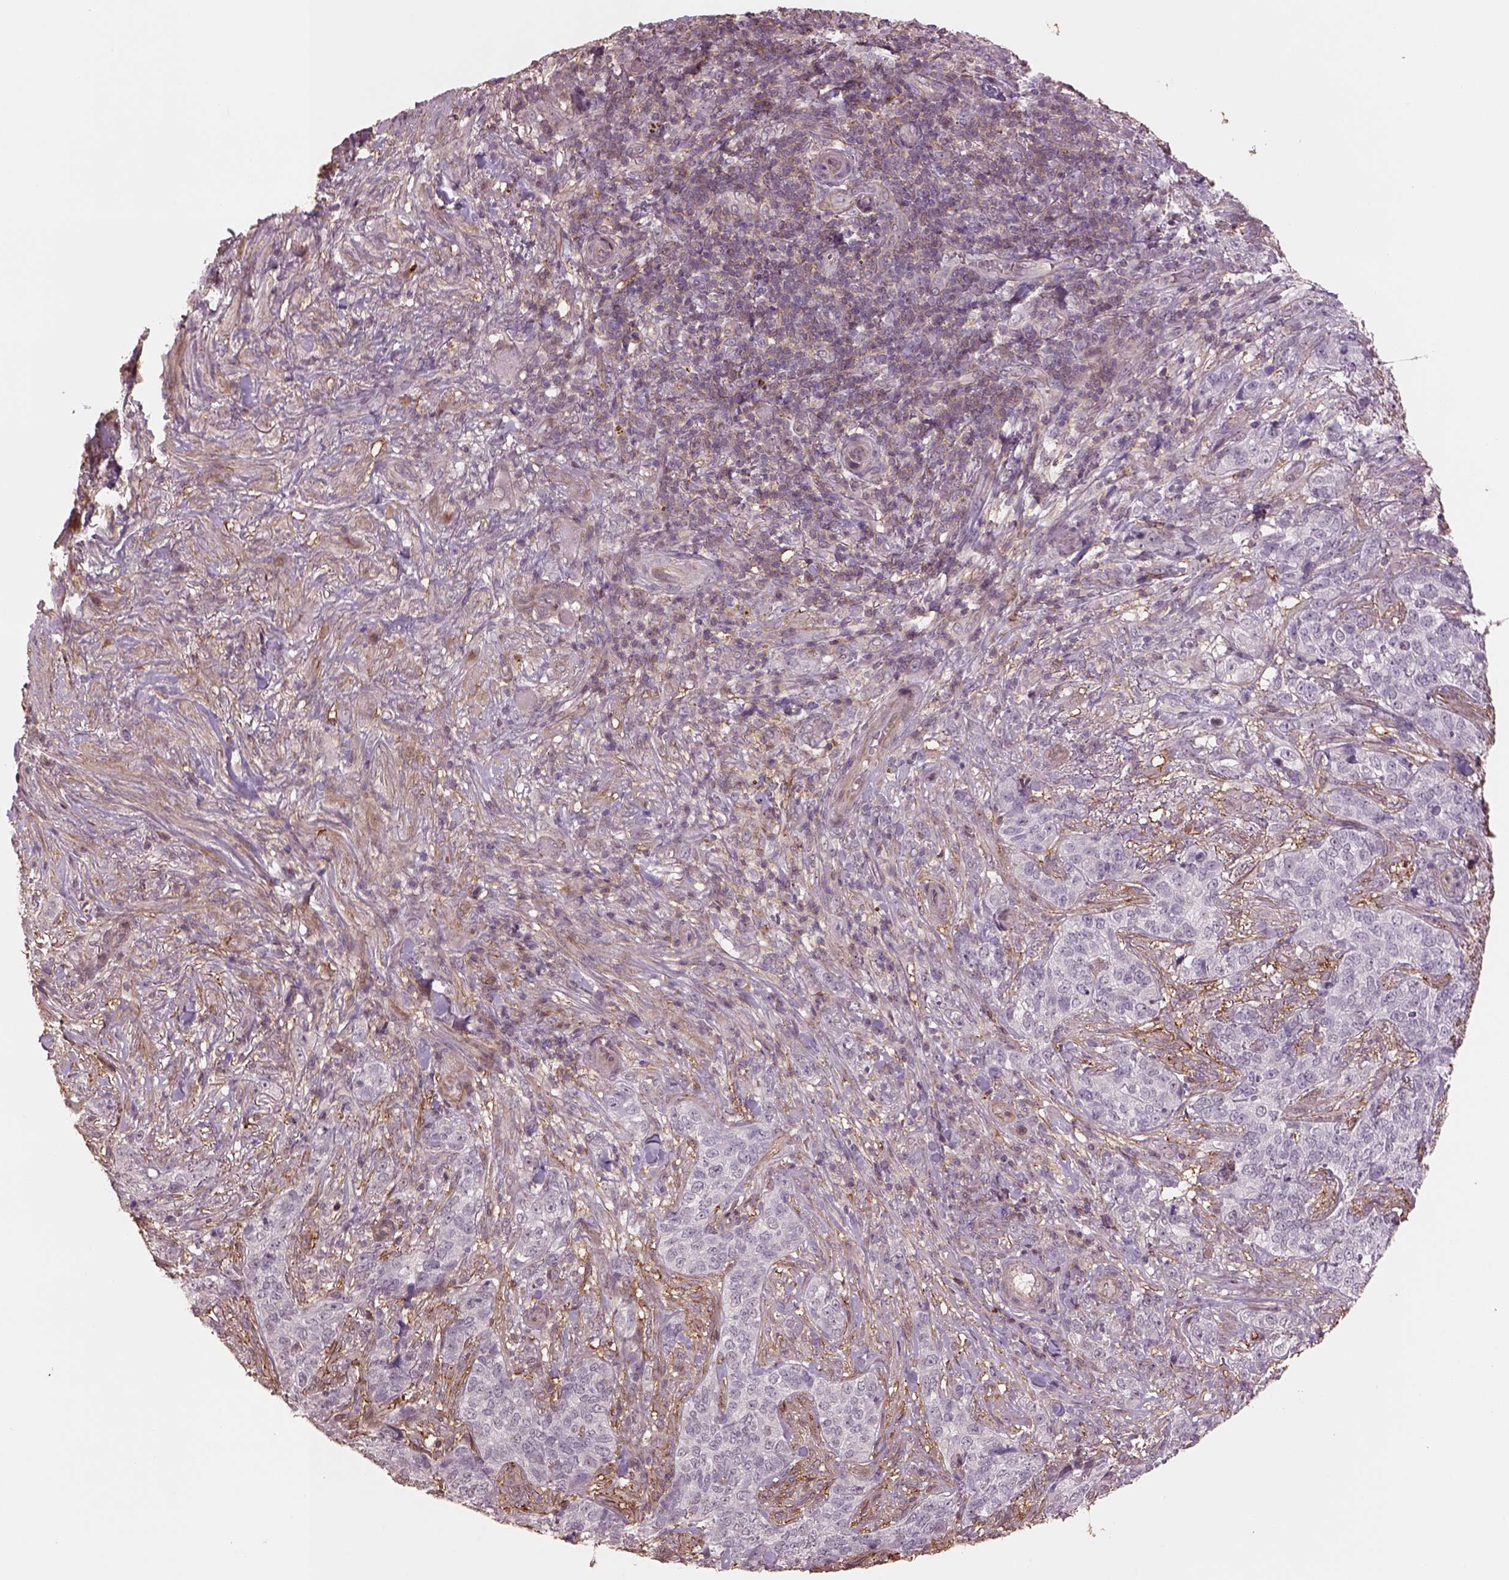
{"staining": {"intensity": "negative", "quantity": "none", "location": "none"}, "tissue": "skin cancer", "cell_type": "Tumor cells", "image_type": "cancer", "snomed": [{"axis": "morphology", "description": "Basal cell carcinoma"}, {"axis": "topography", "description": "Skin"}], "caption": "Immunohistochemical staining of skin cancer (basal cell carcinoma) reveals no significant expression in tumor cells.", "gene": "LIN7A", "patient": {"sex": "female", "age": 69}}